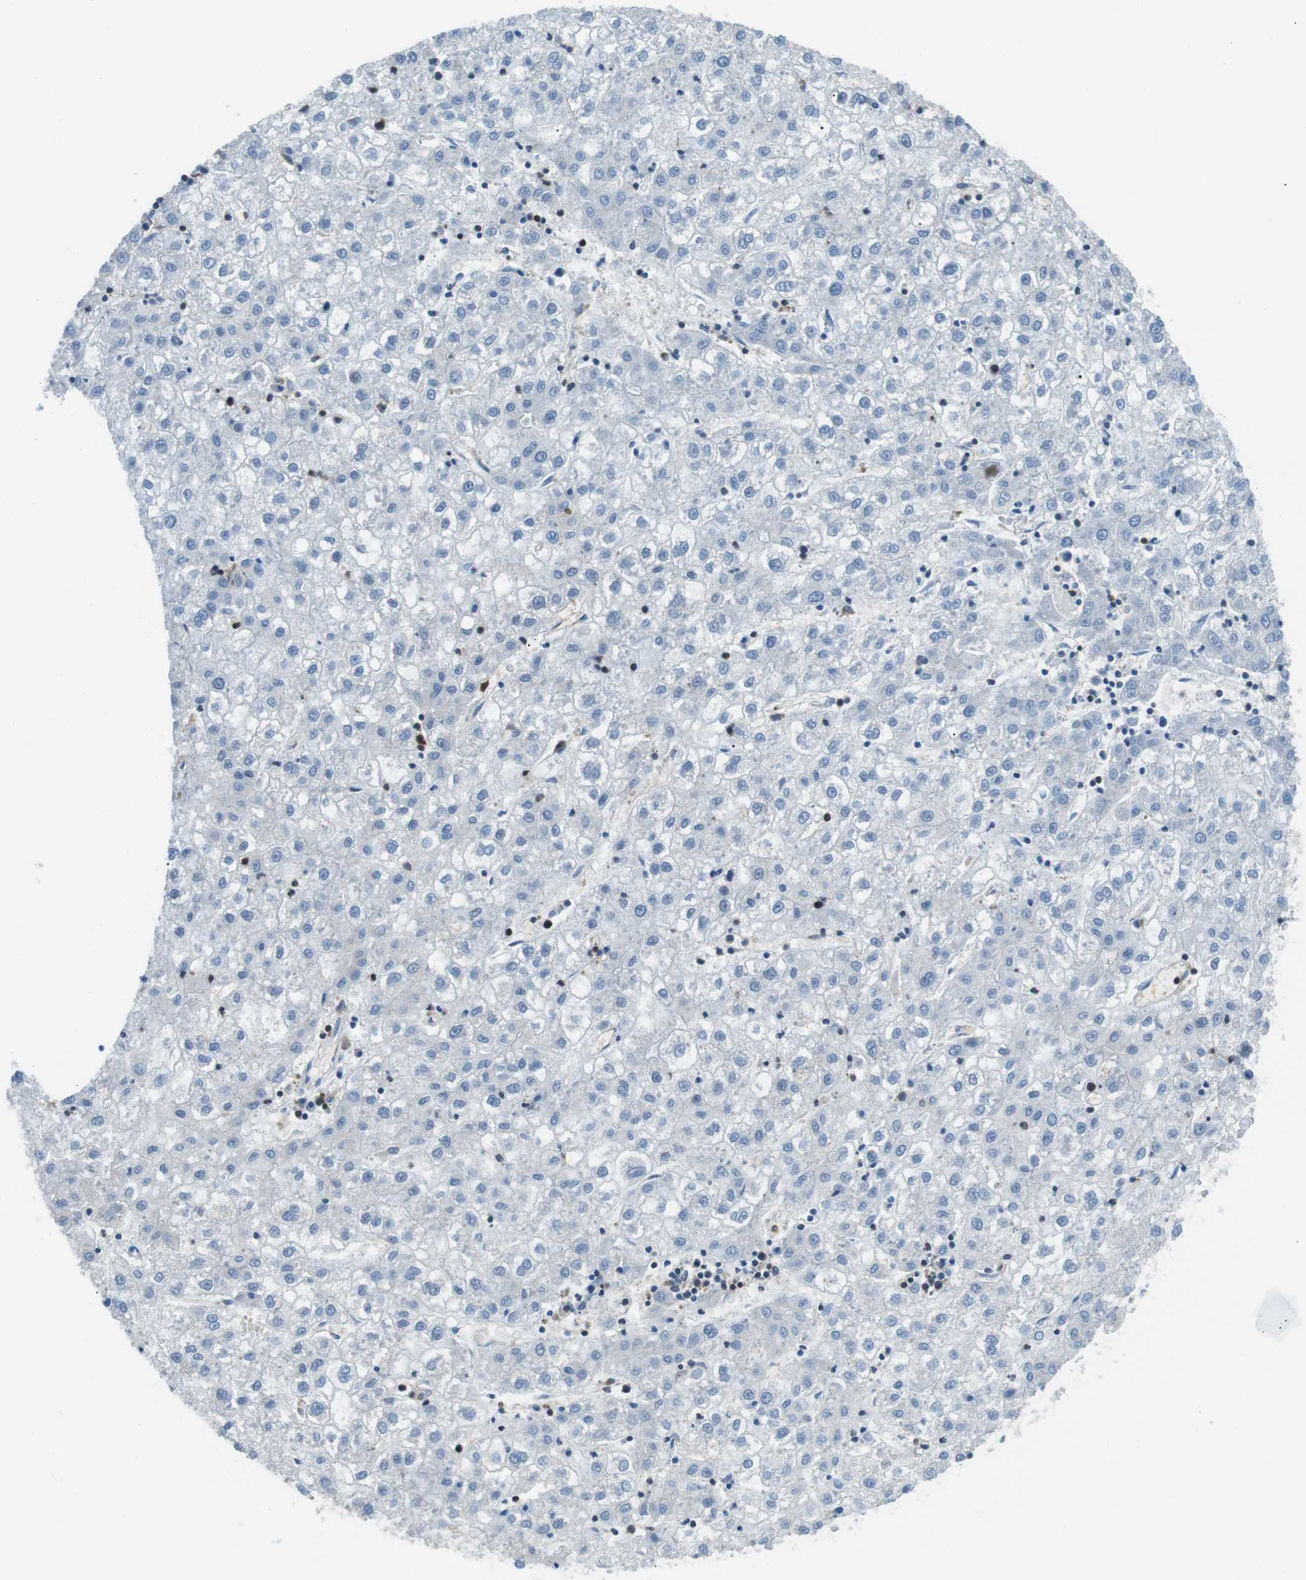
{"staining": {"intensity": "negative", "quantity": "none", "location": "none"}, "tissue": "liver cancer", "cell_type": "Tumor cells", "image_type": "cancer", "snomed": [{"axis": "morphology", "description": "Carcinoma, Hepatocellular, NOS"}, {"axis": "topography", "description": "Liver"}], "caption": "Immunohistochemistry histopathology image of neoplastic tissue: liver hepatocellular carcinoma stained with DAB (3,3'-diaminobenzidine) exhibits no significant protein positivity in tumor cells.", "gene": "STK10", "patient": {"sex": "male", "age": 72}}